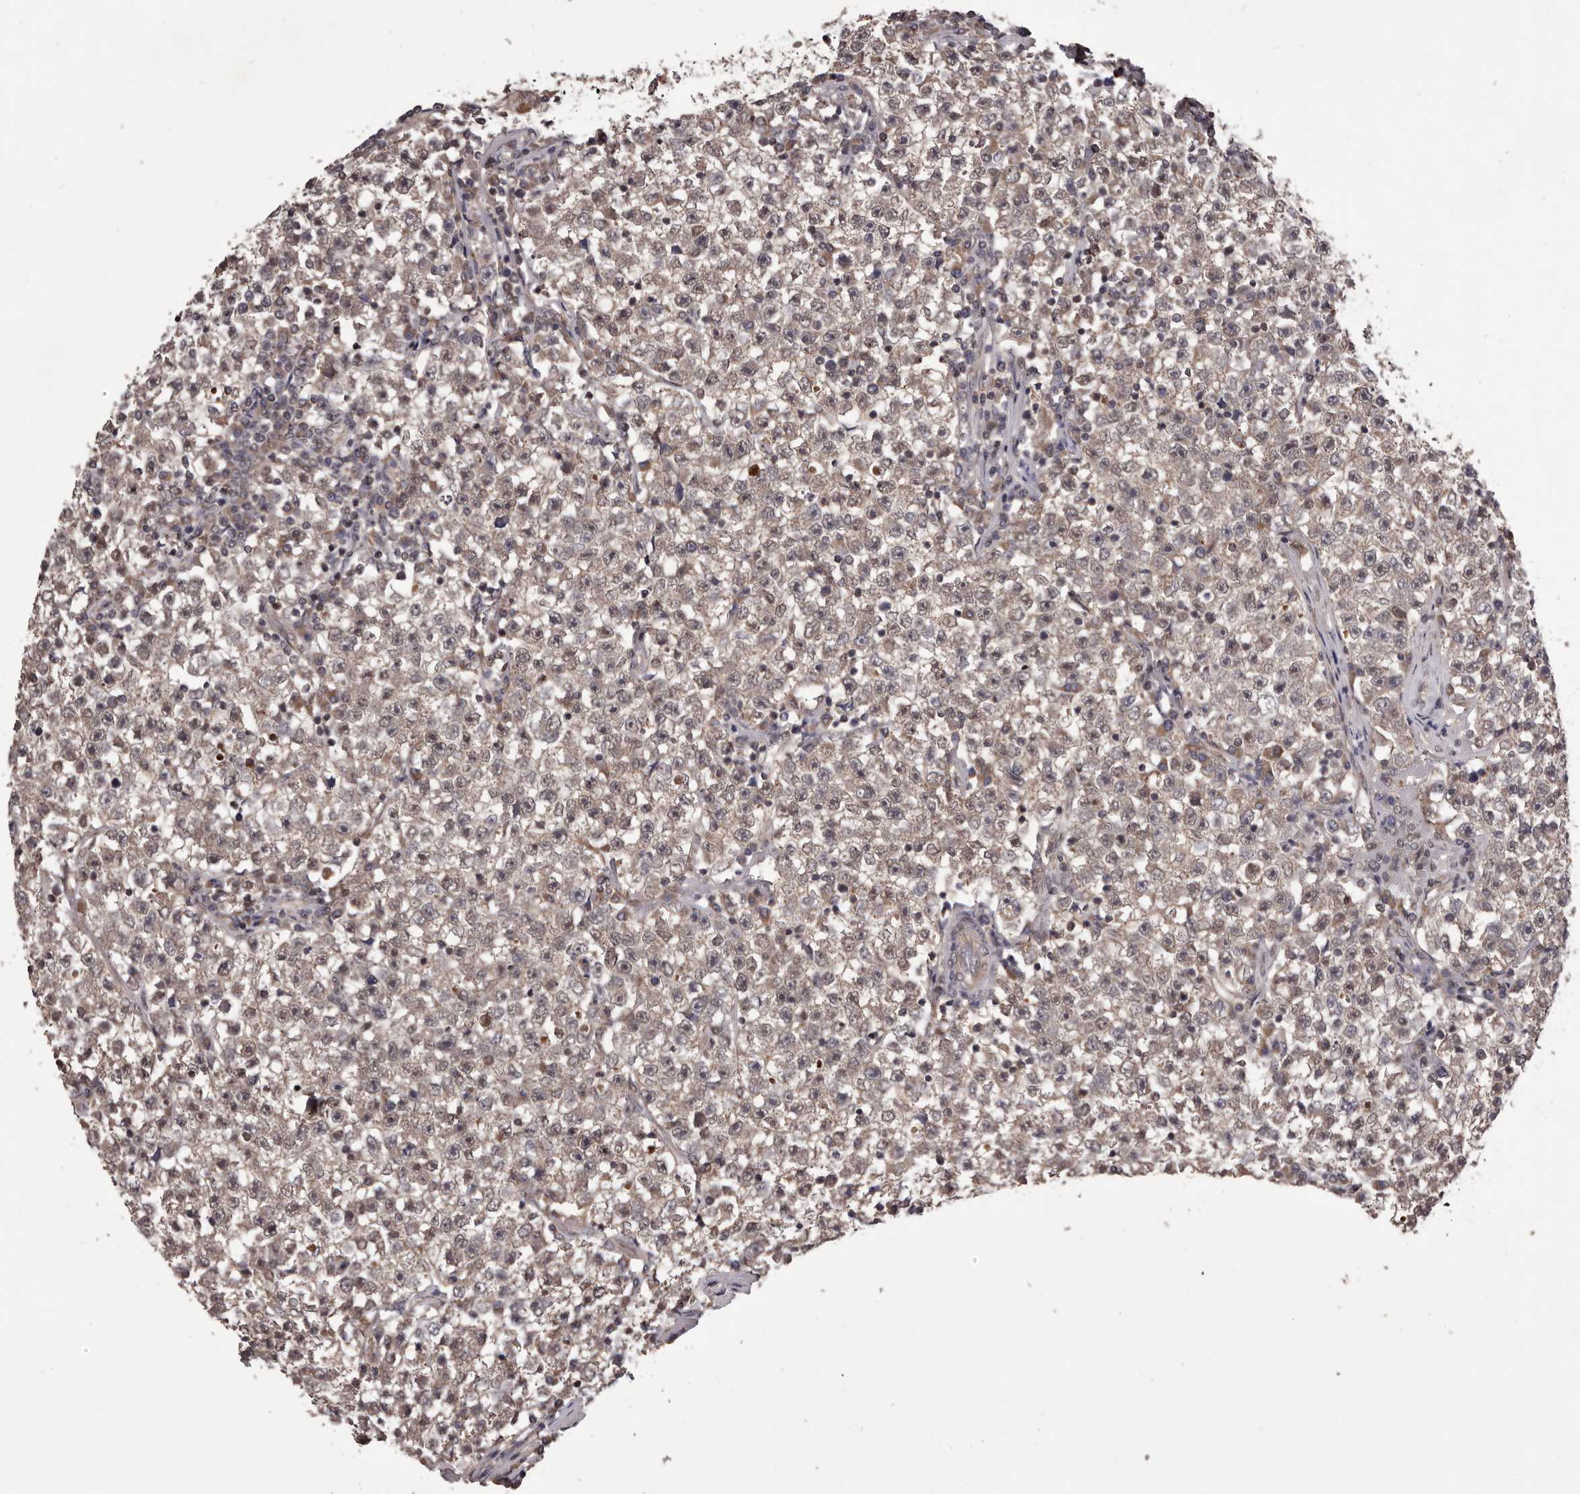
{"staining": {"intensity": "weak", "quantity": "<25%", "location": "cytoplasmic/membranous,nuclear"}, "tissue": "testis cancer", "cell_type": "Tumor cells", "image_type": "cancer", "snomed": [{"axis": "morphology", "description": "Seminoma, NOS"}, {"axis": "topography", "description": "Testis"}], "caption": "Testis seminoma was stained to show a protein in brown. There is no significant staining in tumor cells.", "gene": "CELF3", "patient": {"sex": "male", "age": 22}}